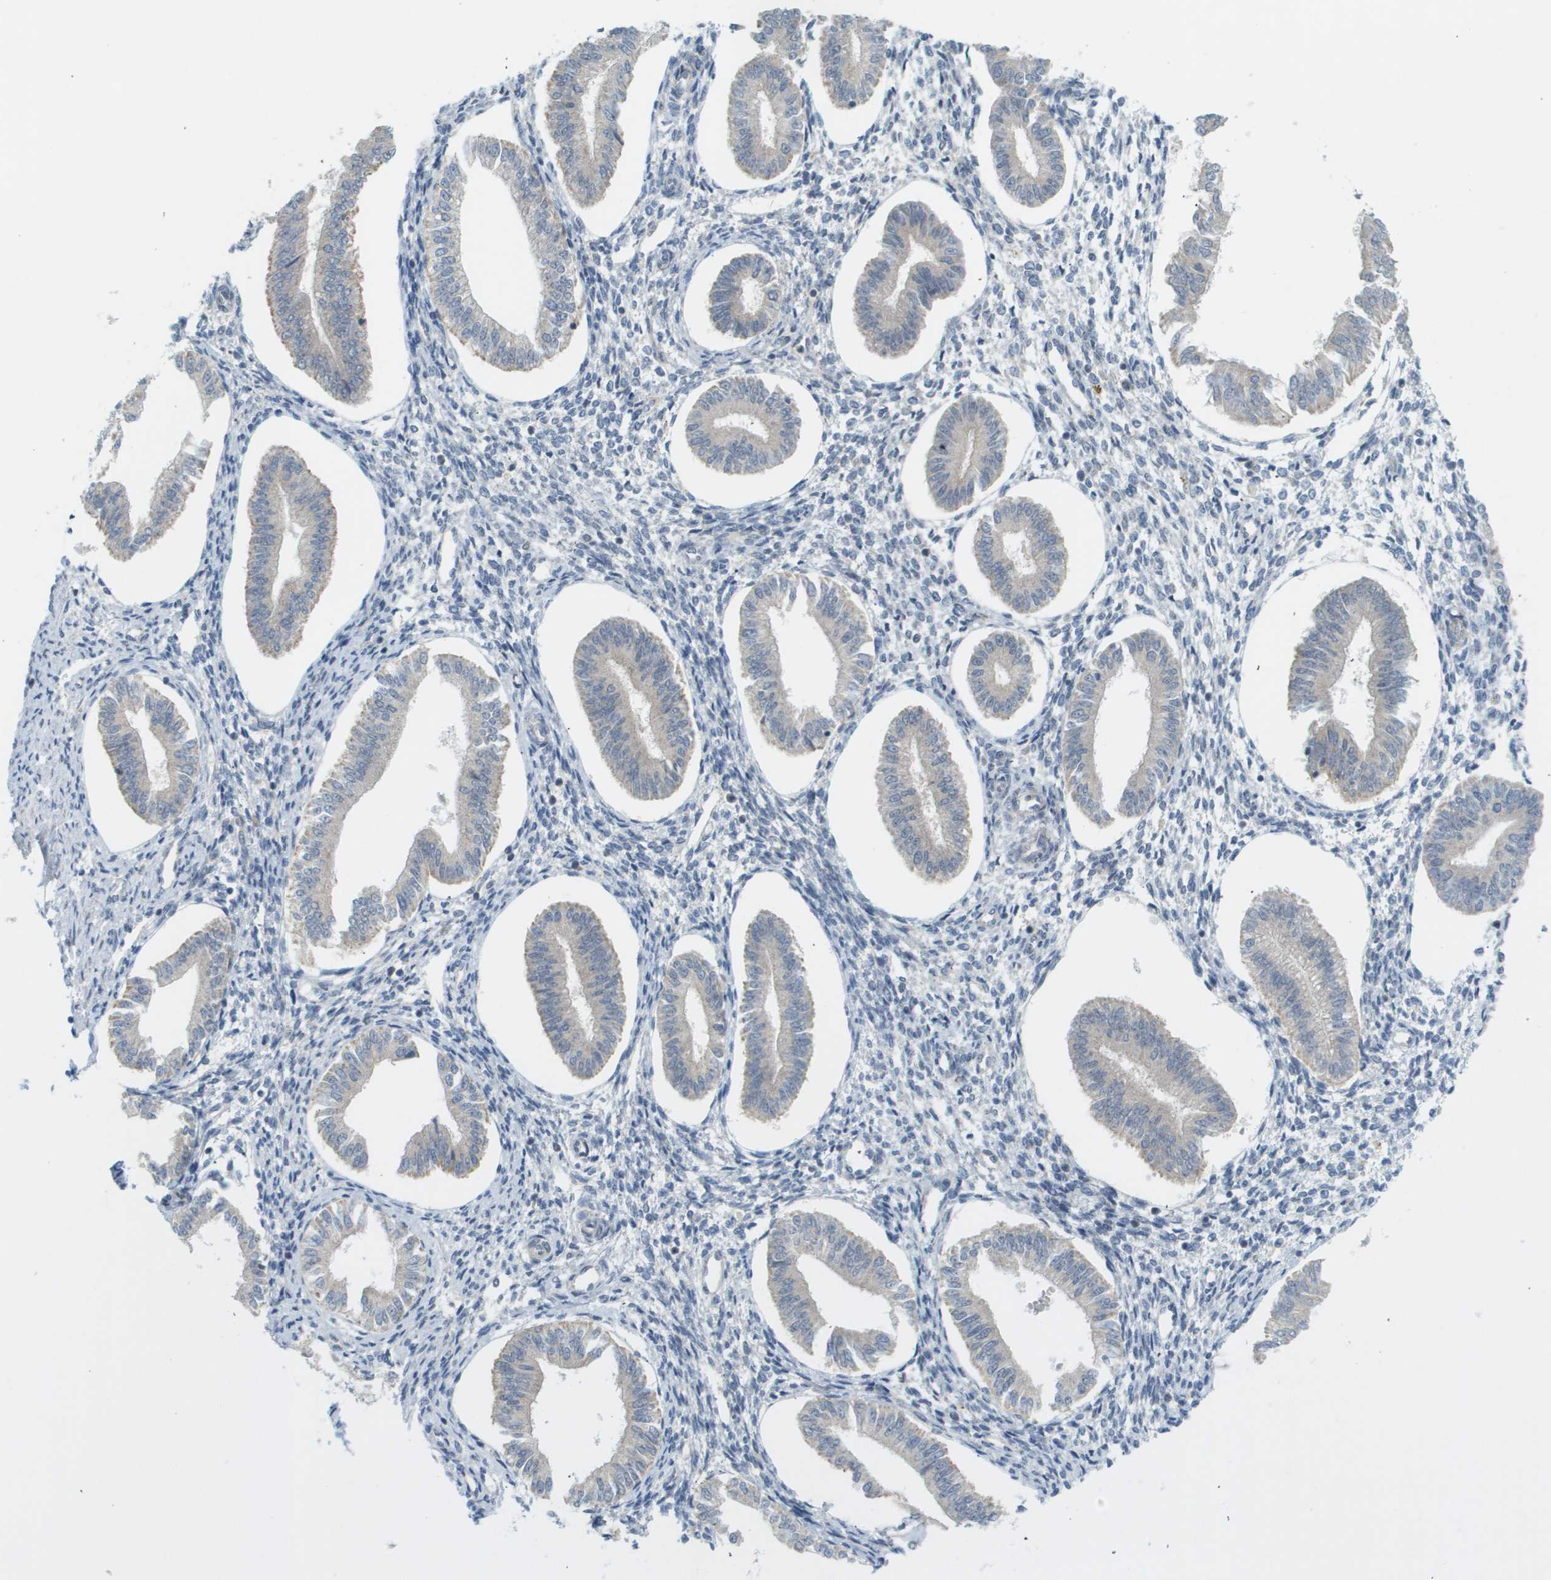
{"staining": {"intensity": "negative", "quantity": "none", "location": "none"}, "tissue": "endometrium", "cell_type": "Cells in endometrial stroma", "image_type": "normal", "snomed": [{"axis": "morphology", "description": "Normal tissue, NOS"}, {"axis": "topography", "description": "Endometrium"}], "caption": "This is an IHC image of unremarkable human endometrium. There is no staining in cells in endometrial stroma.", "gene": "PROC", "patient": {"sex": "female", "age": 50}}